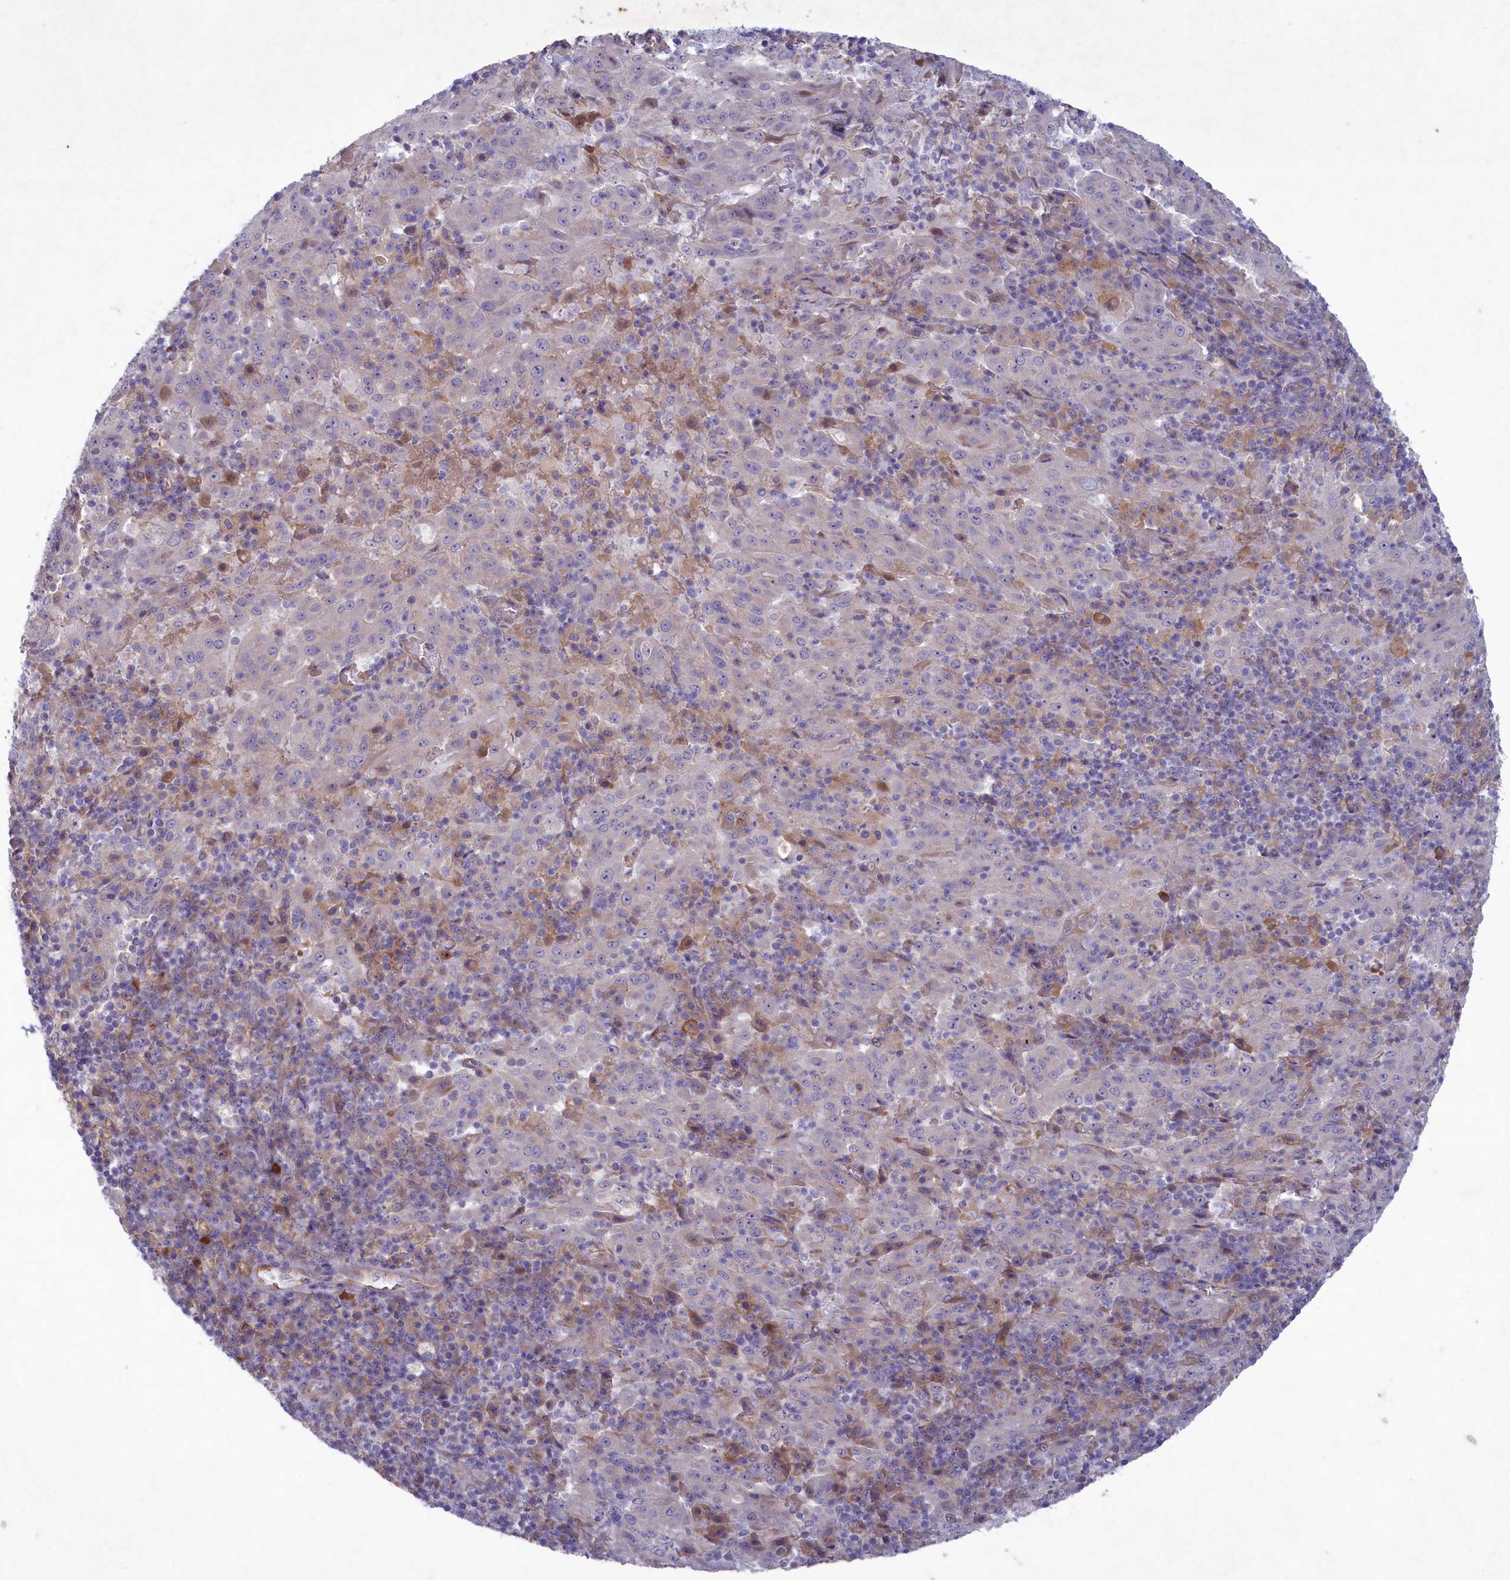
{"staining": {"intensity": "negative", "quantity": "none", "location": "none"}, "tissue": "pancreatic cancer", "cell_type": "Tumor cells", "image_type": "cancer", "snomed": [{"axis": "morphology", "description": "Adenocarcinoma, NOS"}, {"axis": "topography", "description": "Pancreas"}], "caption": "Tumor cells show no significant protein staining in pancreatic cancer.", "gene": "PLEKHG6", "patient": {"sex": "male", "age": 63}}